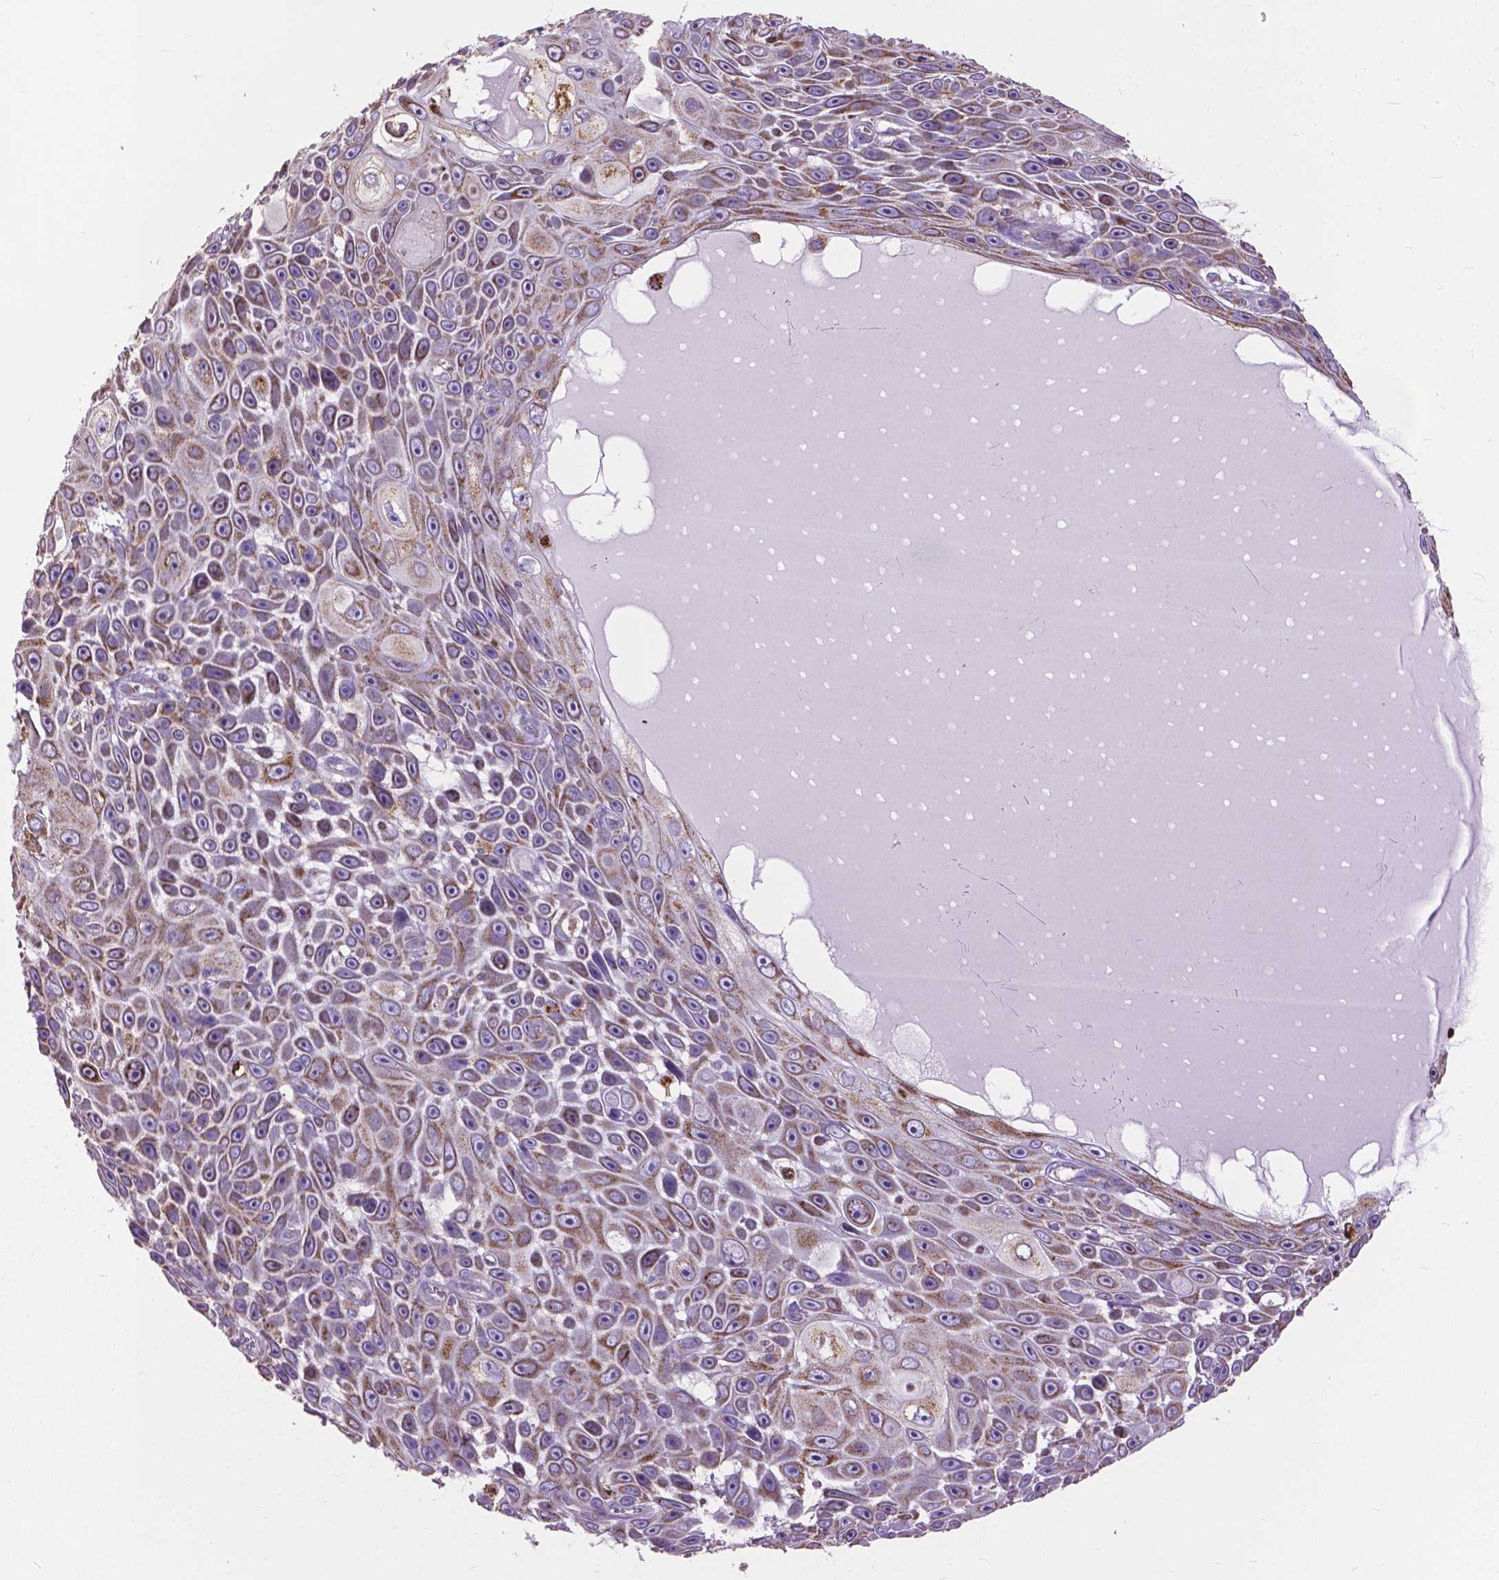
{"staining": {"intensity": "moderate", "quantity": ">75%", "location": "cytoplasmic/membranous"}, "tissue": "skin cancer", "cell_type": "Tumor cells", "image_type": "cancer", "snomed": [{"axis": "morphology", "description": "Squamous cell carcinoma, NOS"}, {"axis": "topography", "description": "Skin"}], "caption": "Immunohistochemistry histopathology image of human skin squamous cell carcinoma stained for a protein (brown), which reveals medium levels of moderate cytoplasmic/membranous staining in approximately >75% of tumor cells.", "gene": "VDAC1", "patient": {"sex": "male", "age": 82}}